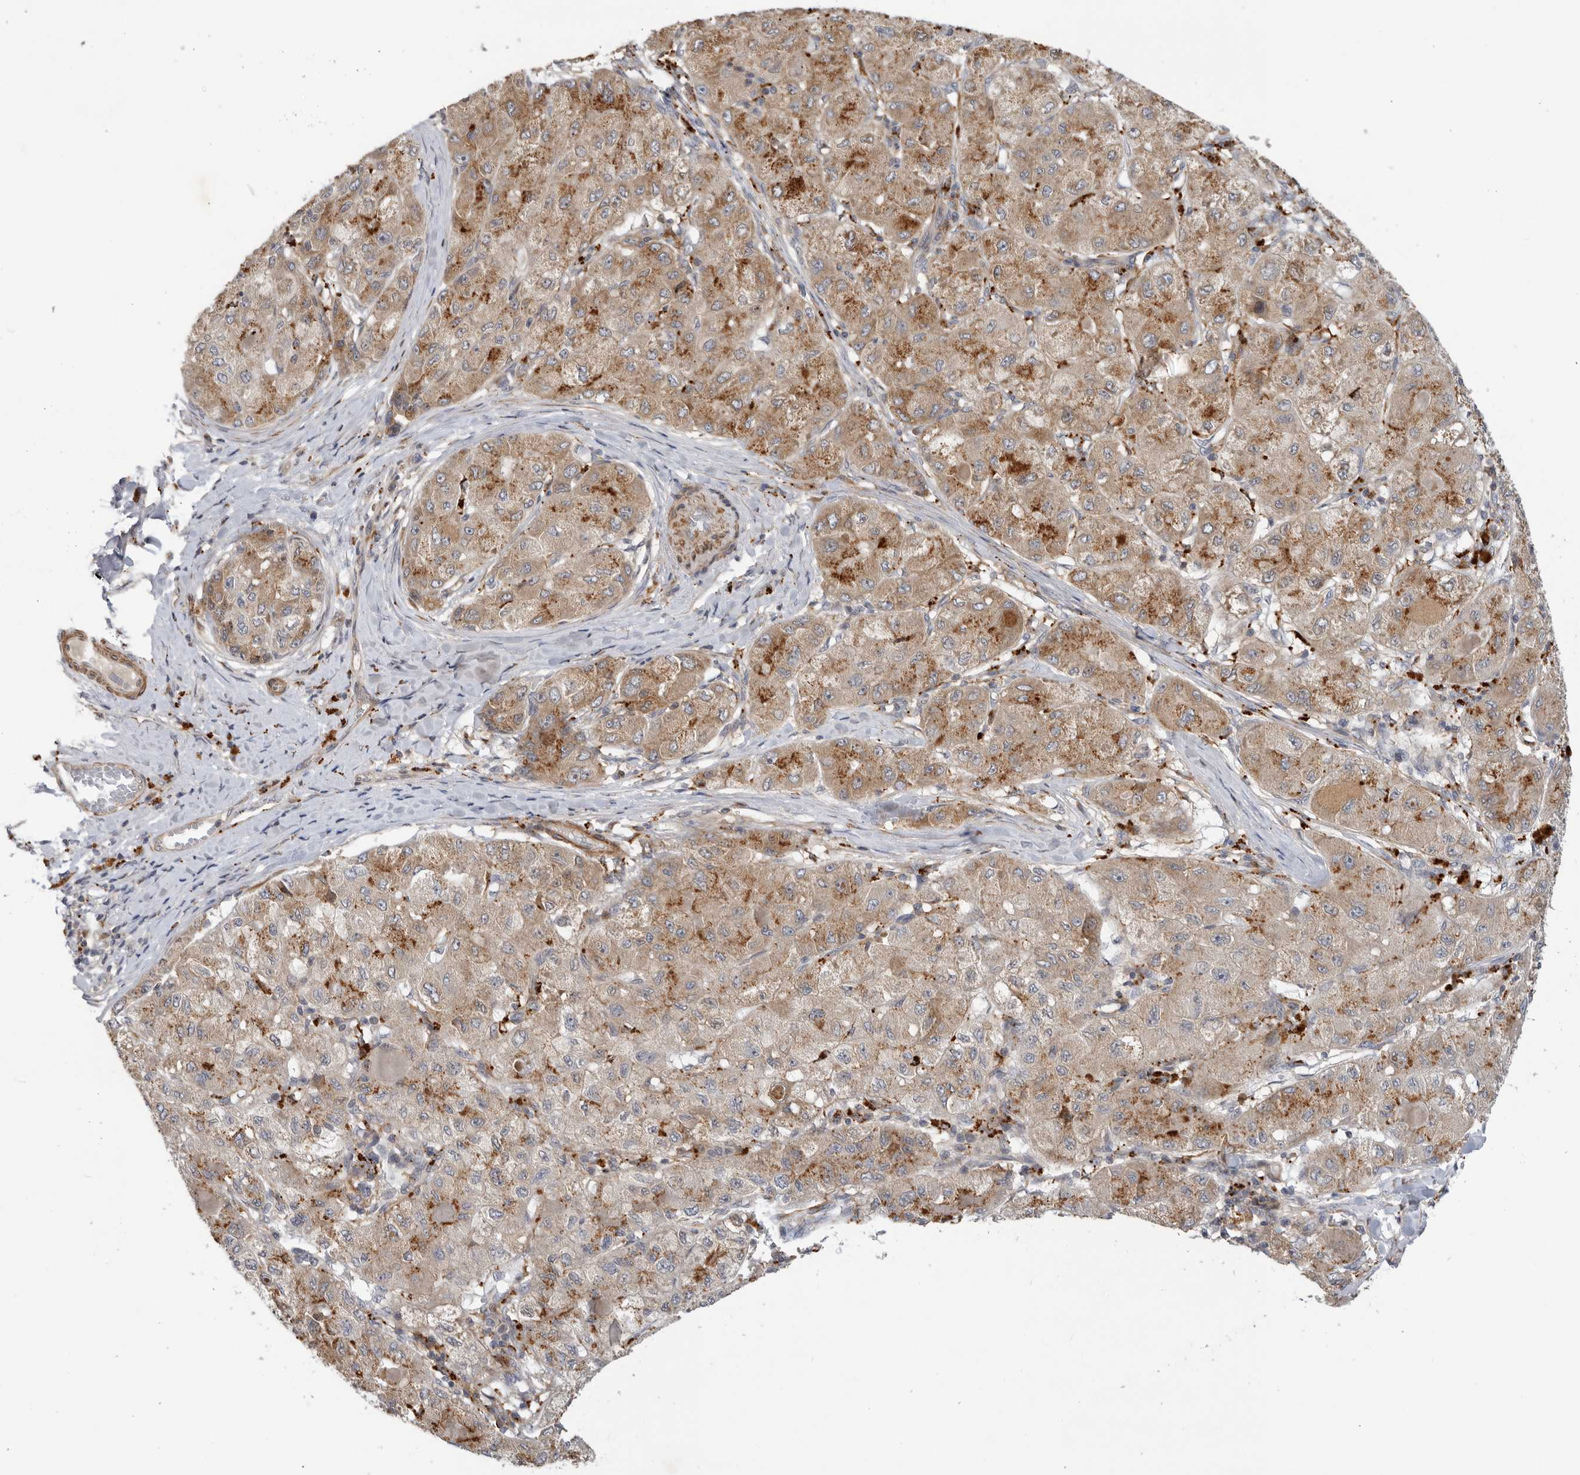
{"staining": {"intensity": "moderate", "quantity": ">75%", "location": "cytoplasmic/membranous"}, "tissue": "liver cancer", "cell_type": "Tumor cells", "image_type": "cancer", "snomed": [{"axis": "morphology", "description": "Carcinoma, Hepatocellular, NOS"}, {"axis": "topography", "description": "Liver"}], "caption": "A medium amount of moderate cytoplasmic/membranous staining is present in approximately >75% of tumor cells in liver cancer tissue. Nuclei are stained in blue.", "gene": "GNE", "patient": {"sex": "male", "age": 80}}